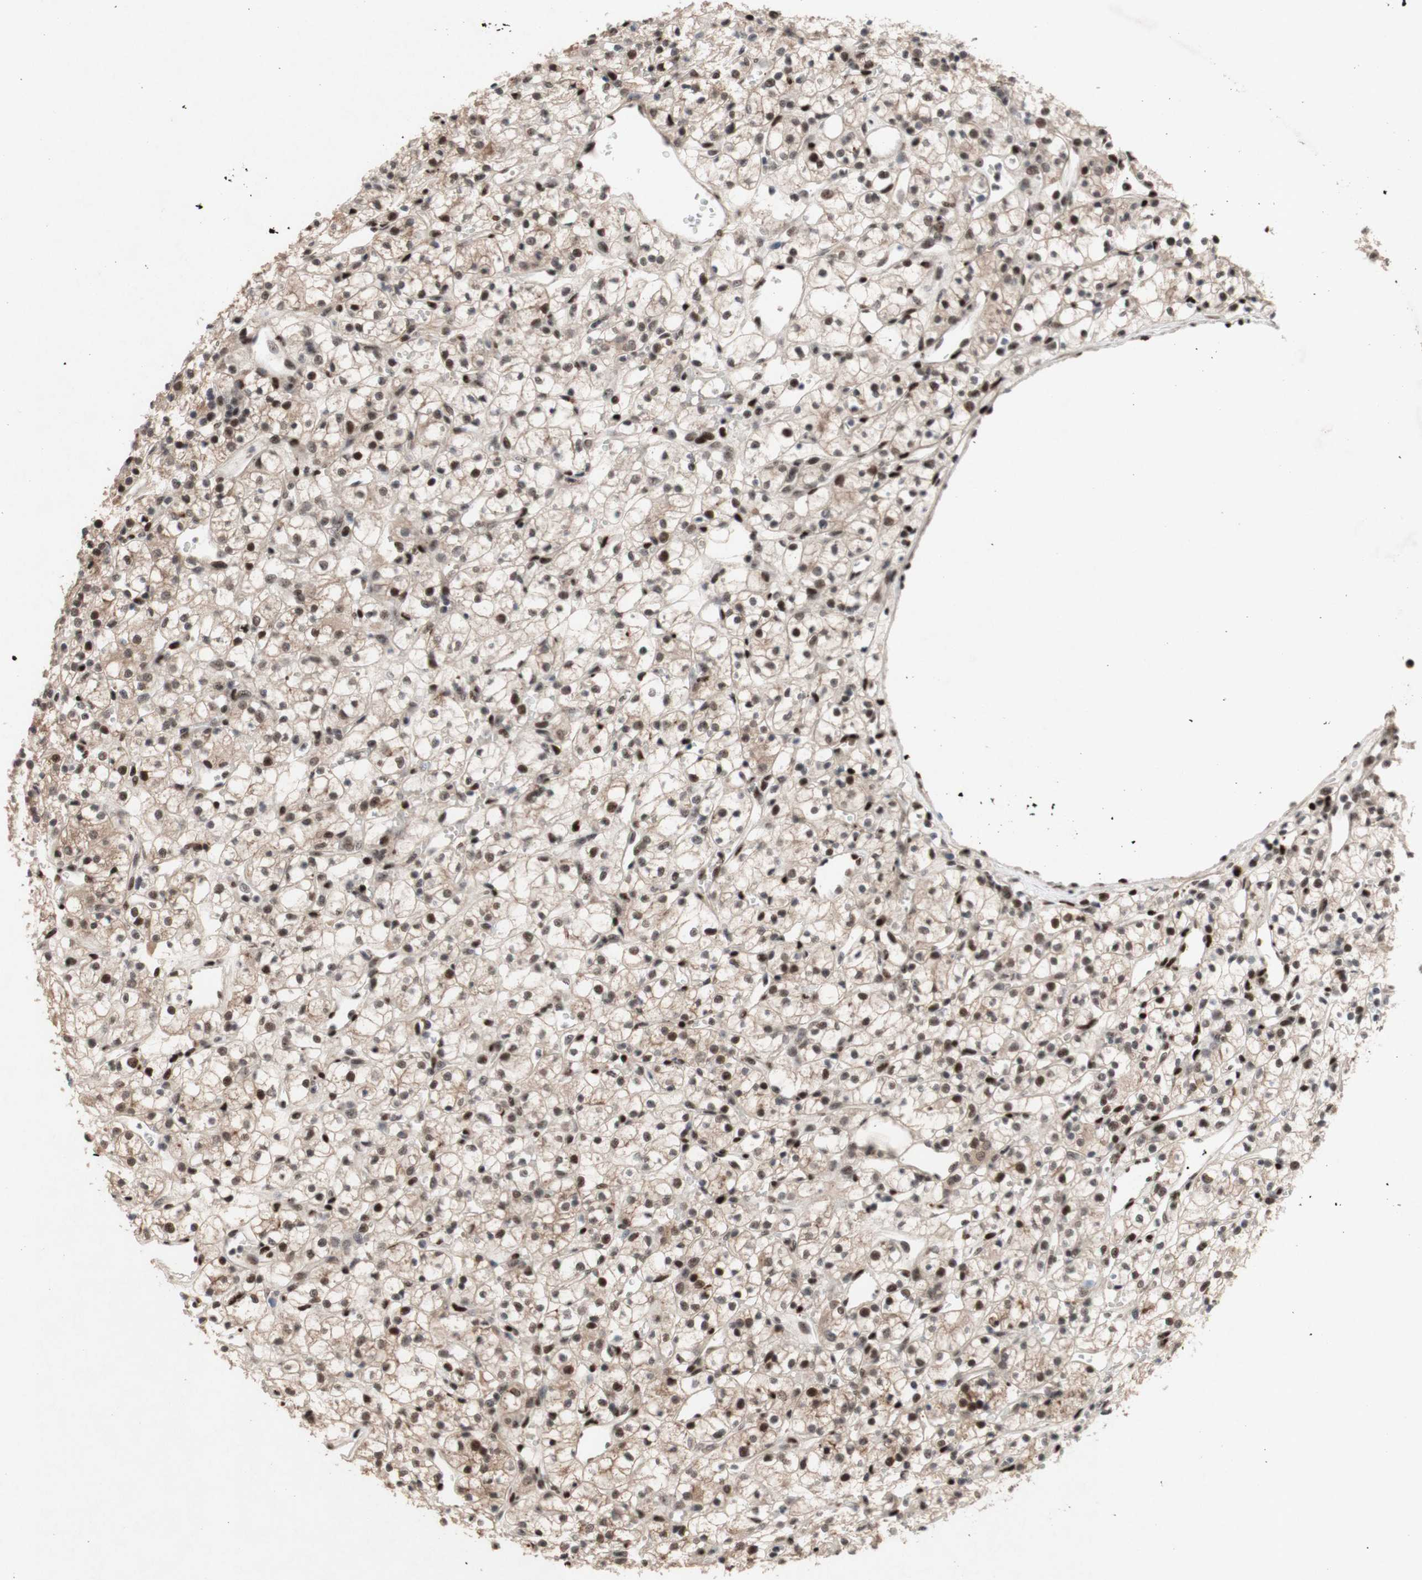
{"staining": {"intensity": "strong", "quantity": ">75%", "location": "nuclear"}, "tissue": "renal cancer", "cell_type": "Tumor cells", "image_type": "cancer", "snomed": [{"axis": "morphology", "description": "Adenocarcinoma, NOS"}, {"axis": "topography", "description": "Kidney"}], "caption": "An IHC photomicrograph of tumor tissue is shown. Protein staining in brown shows strong nuclear positivity in renal cancer within tumor cells.", "gene": "TLE1", "patient": {"sex": "female", "age": 60}}